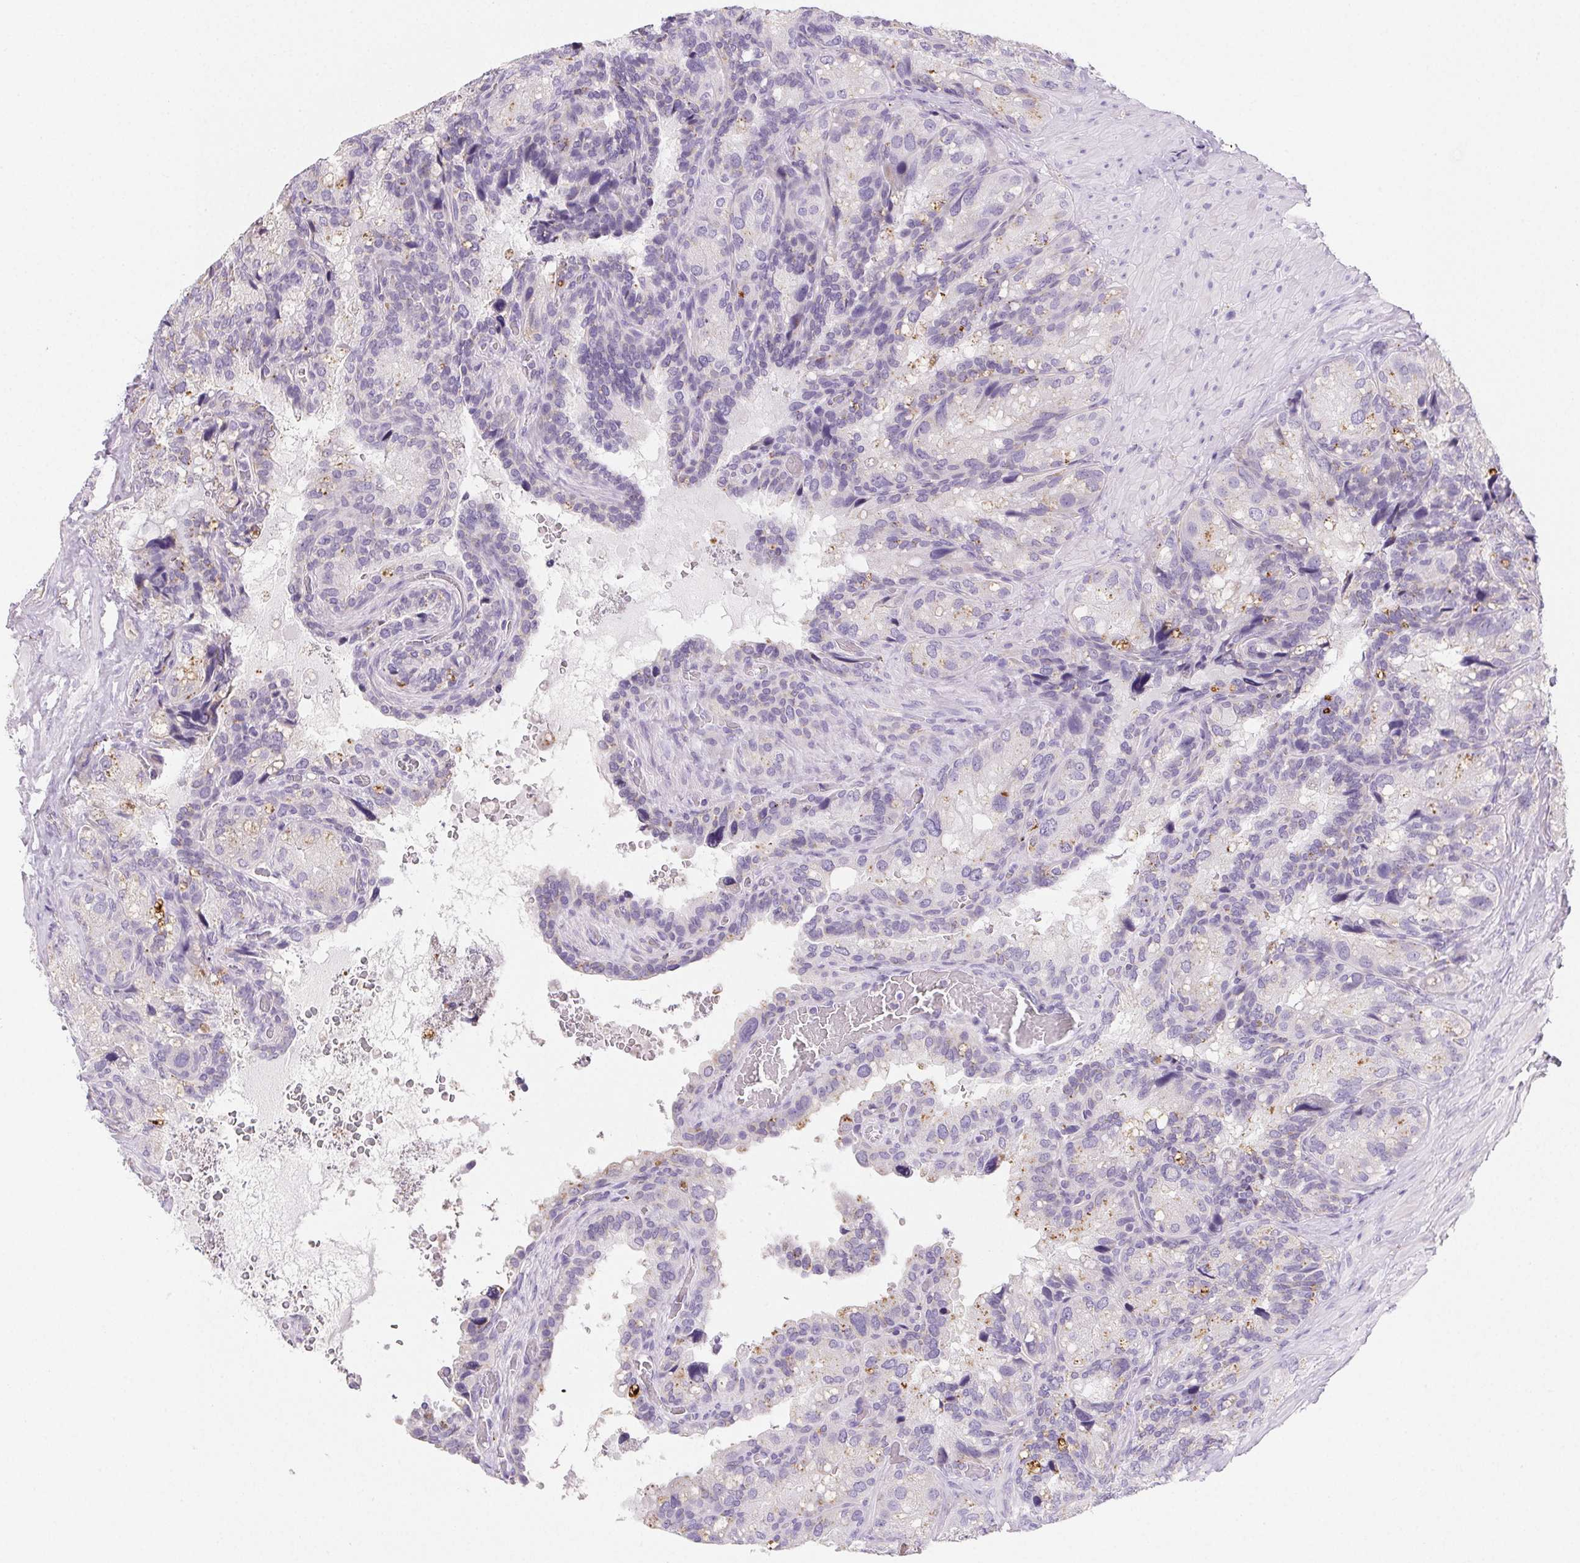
{"staining": {"intensity": "weak", "quantity": "<25%", "location": "cytoplasmic/membranous"}, "tissue": "seminal vesicle", "cell_type": "Glandular cells", "image_type": "normal", "snomed": [{"axis": "morphology", "description": "Normal tissue, NOS"}, {"axis": "topography", "description": "Seminal veicle"}], "caption": "Seminal vesicle was stained to show a protein in brown. There is no significant staining in glandular cells.", "gene": "LIPA", "patient": {"sex": "male", "age": 60}}